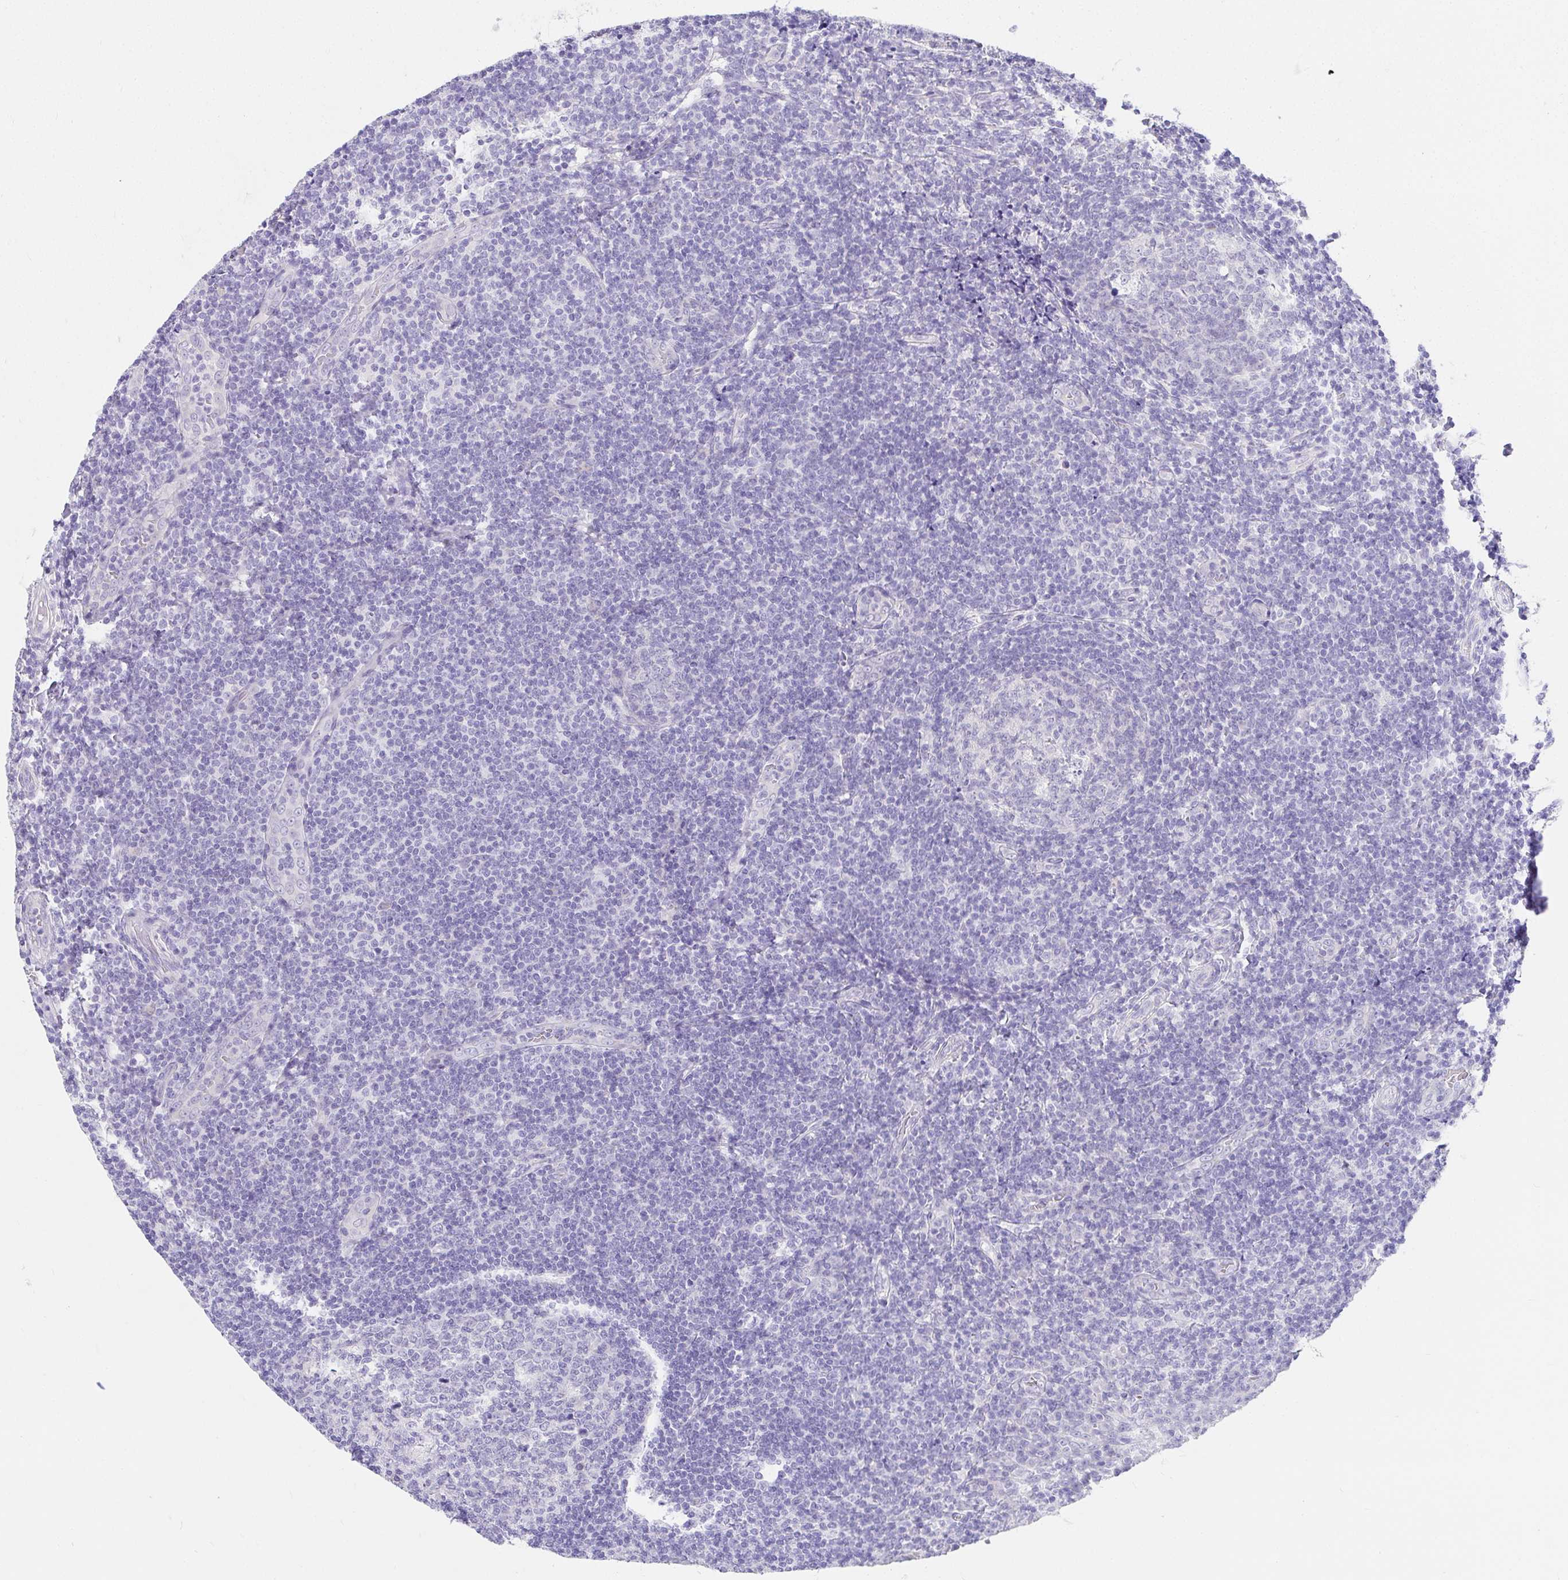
{"staining": {"intensity": "negative", "quantity": "none", "location": "none"}, "tissue": "tonsil", "cell_type": "Germinal center cells", "image_type": "normal", "snomed": [{"axis": "morphology", "description": "Normal tissue, NOS"}, {"axis": "topography", "description": "Tonsil"}], "caption": "This is an IHC photomicrograph of normal human tonsil. There is no expression in germinal center cells.", "gene": "VGLL1", "patient": {"sex": "male", "age": 17}}